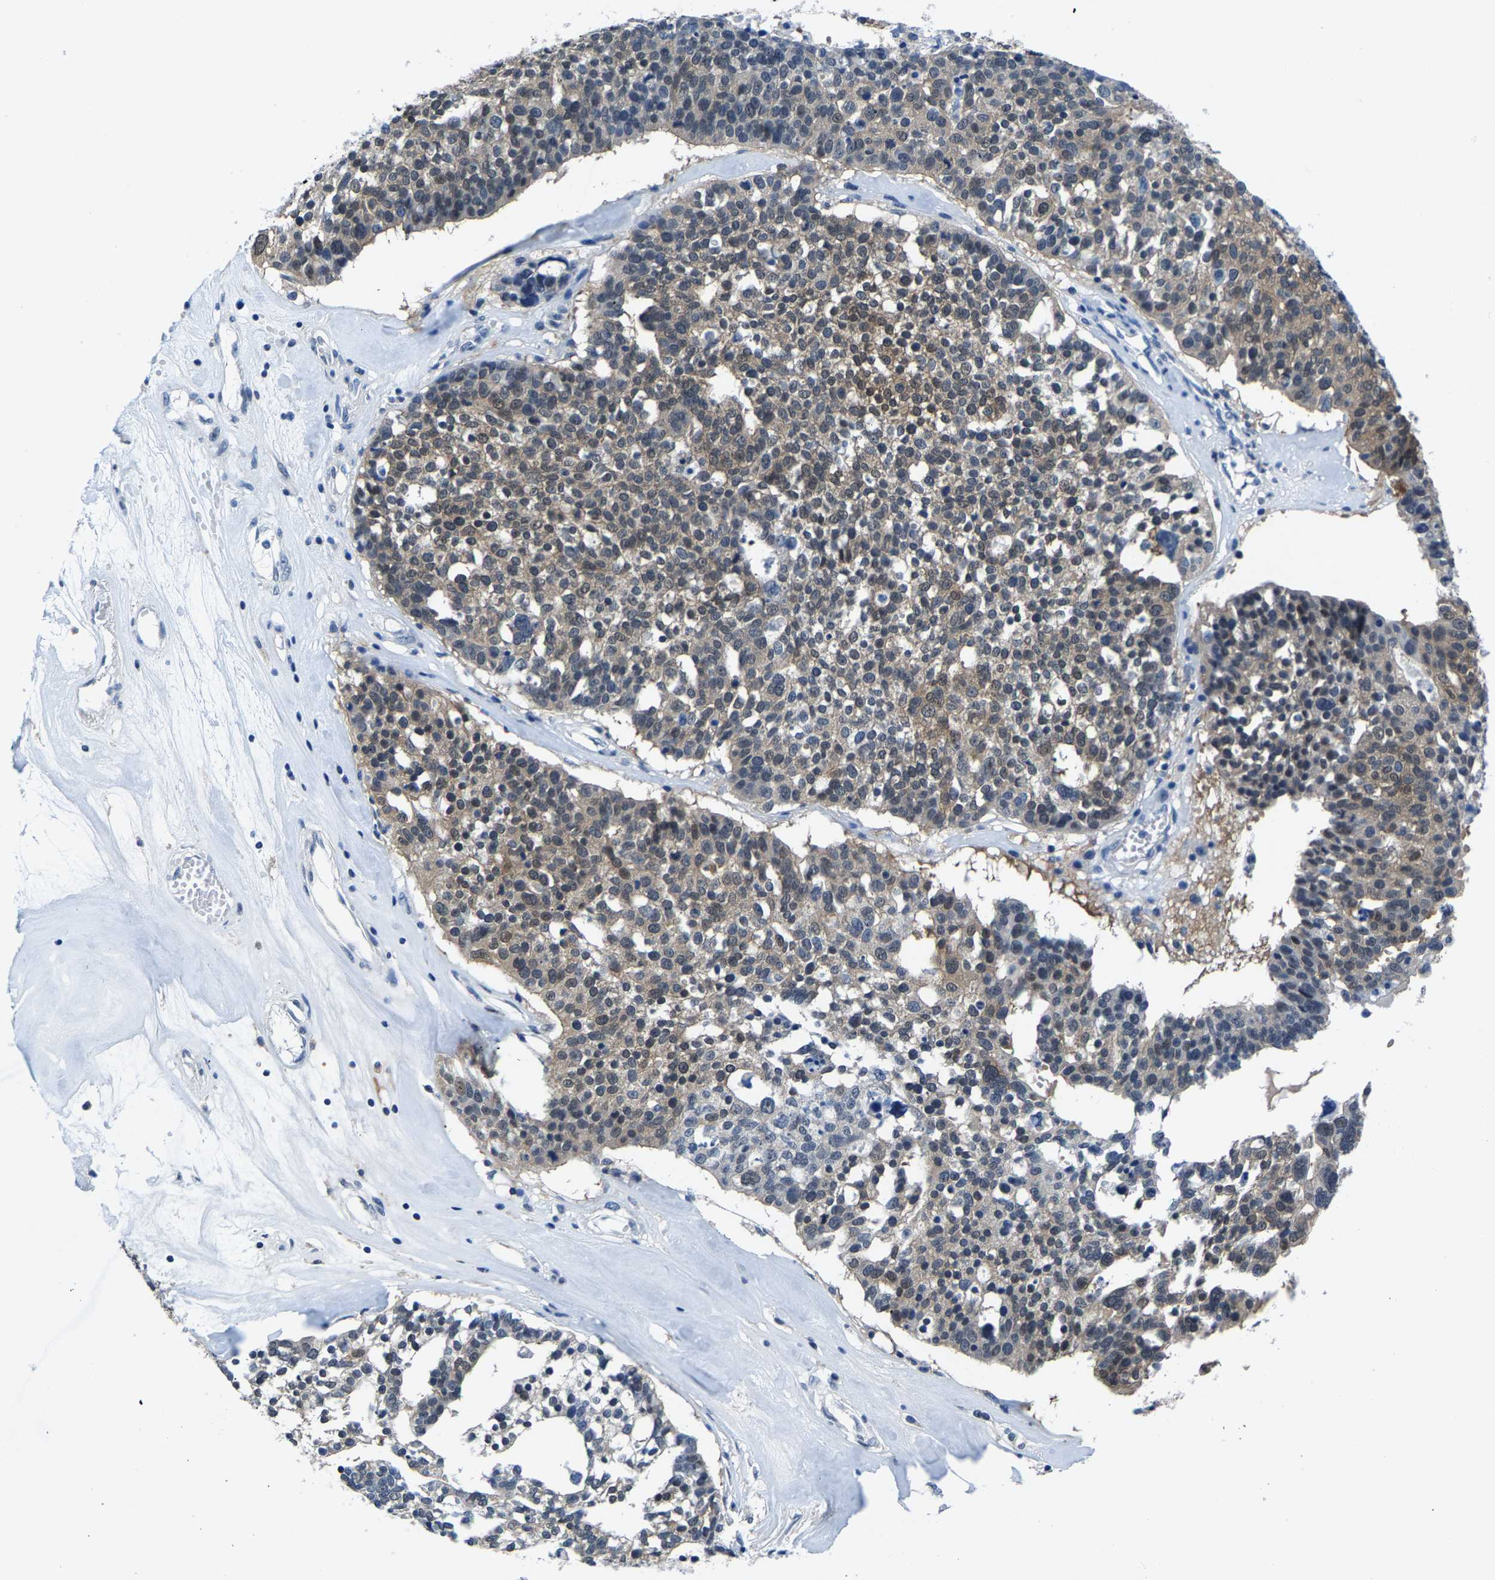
{"staining": {"intensity": "weak", "quantity": "25%-75%", "location": "cytoplasmic/membranous"}, "tissue": "ovarian cancer", "cell_type": "Tumor cells", "image_type": "cancer", "snomed": [{"axis": "morphology", "description": "Cystadenocarcinoma, serous, NOS"}, {"axis": "topography", "description": "Ovary"}], "caption": "Brown immunohistochemical staining in human serous cystadenocarcinoma (ovarian) displays weak cytoplasmic/membranous staining in about 25%-75% of tumor cells.", "gene": "SSH3", "patient": {"sex": "female", "age": 59}}